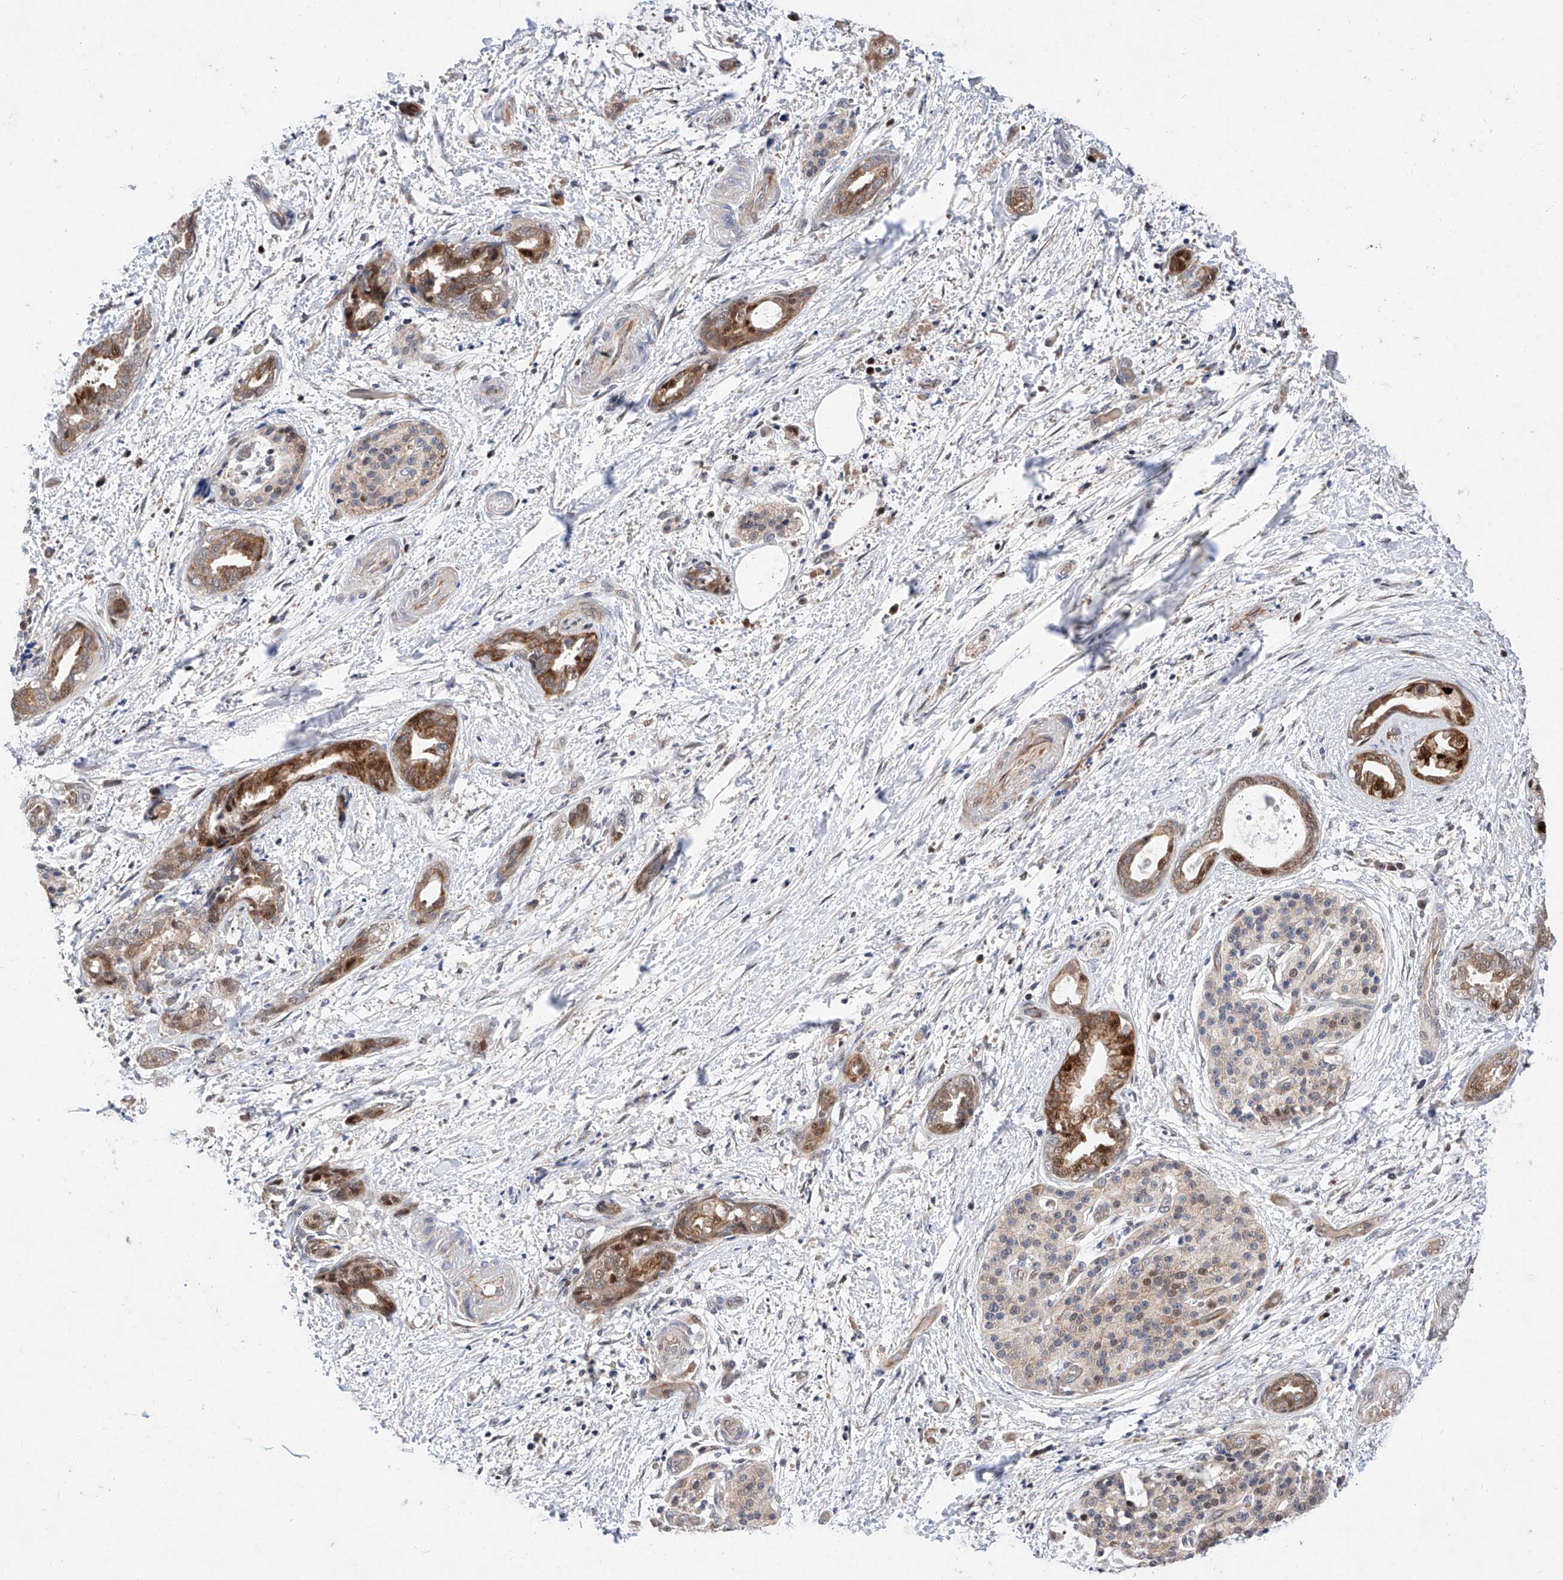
{"staining": {"intensity": "moderate", "quantity": ">75%", "location": "cytoplasmic/membranous"}, "tissue": "pancreatic cancer", "cell_type": "Tumor cells", "image_type": "cancer", "snomed": [{"axis": "morphology", "description": "Normal tissue, NOS"}, {"axis": "morphology", "description": "Adenocarcinoma, NOS"}, {"axis": "topography", "description": "Pancreas"}, {"axis": "topography", "description": "Peripheral nerve tissue"}], "caption": "Human pancreatic cancer (adenocarcinoma) stained for a protein (brown) demonstrates moderate cytoplasmic/membranous positive expression in about >75% of tumor cells.", "gene": "FUCA2", "patient": {"sex": "female", "age": 63}}